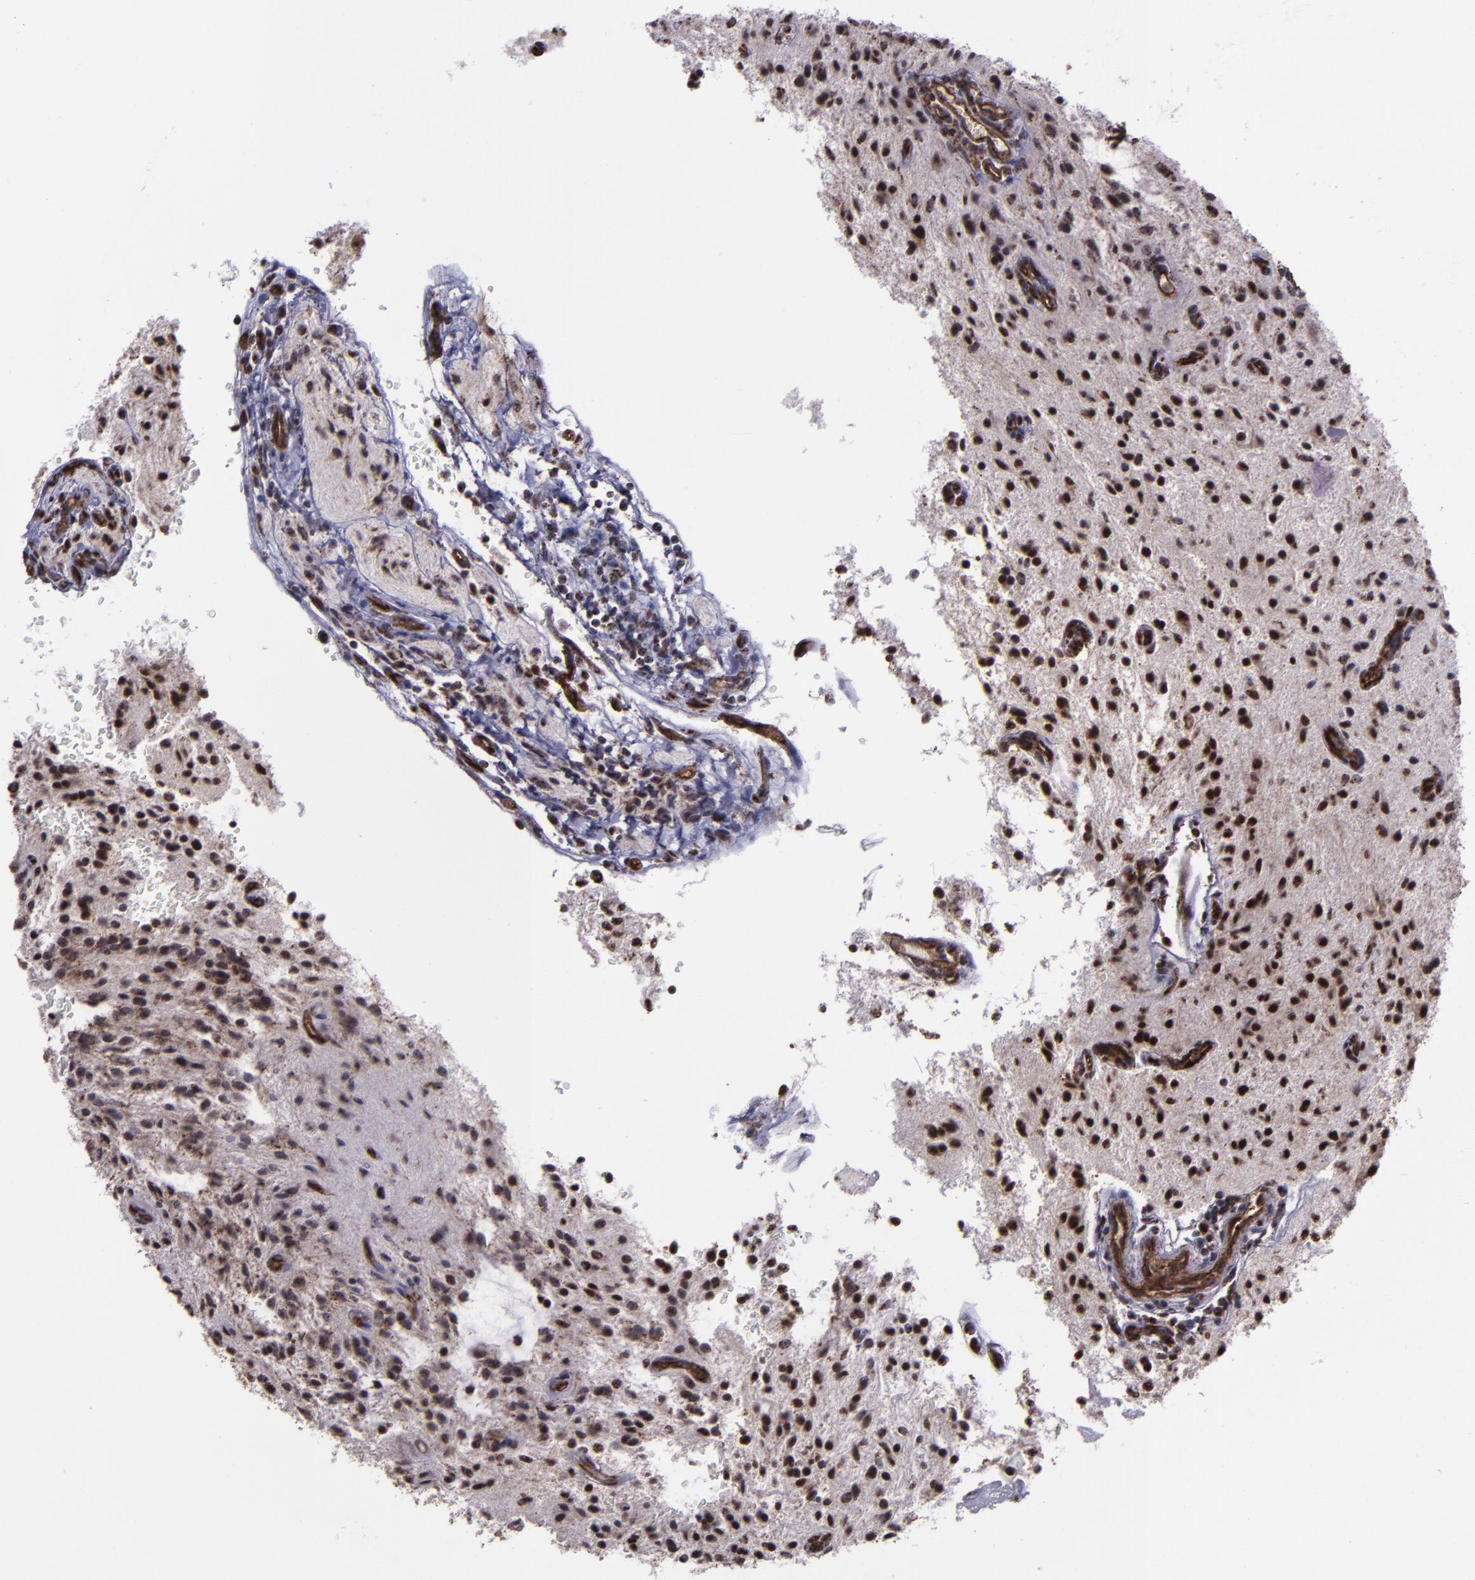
{"staining": {"intensity": "moderate", "quantity": ">75%", "location": "cytoplasmic/membranous"}, "tissue": "glioma", "cell_type": "Tumor cells", "image_type": "cancer", "snomed": [{"axis": "morphology", "description": "Glioma, malignant, NOS"}, {"axis": "topography", "description": "Cerebellum"}], "caption": "Tumor cells exhibit medium levels of moderate cytoplasmic/membranous positivity in about >75% of cells in human glioma. (DAB (3,3'-diaminobenzidine) IHC, brown staining for protein, blue staining for nuclei).", "gene": "LONP1", "patient": {"sex": "female", "age": 10}}